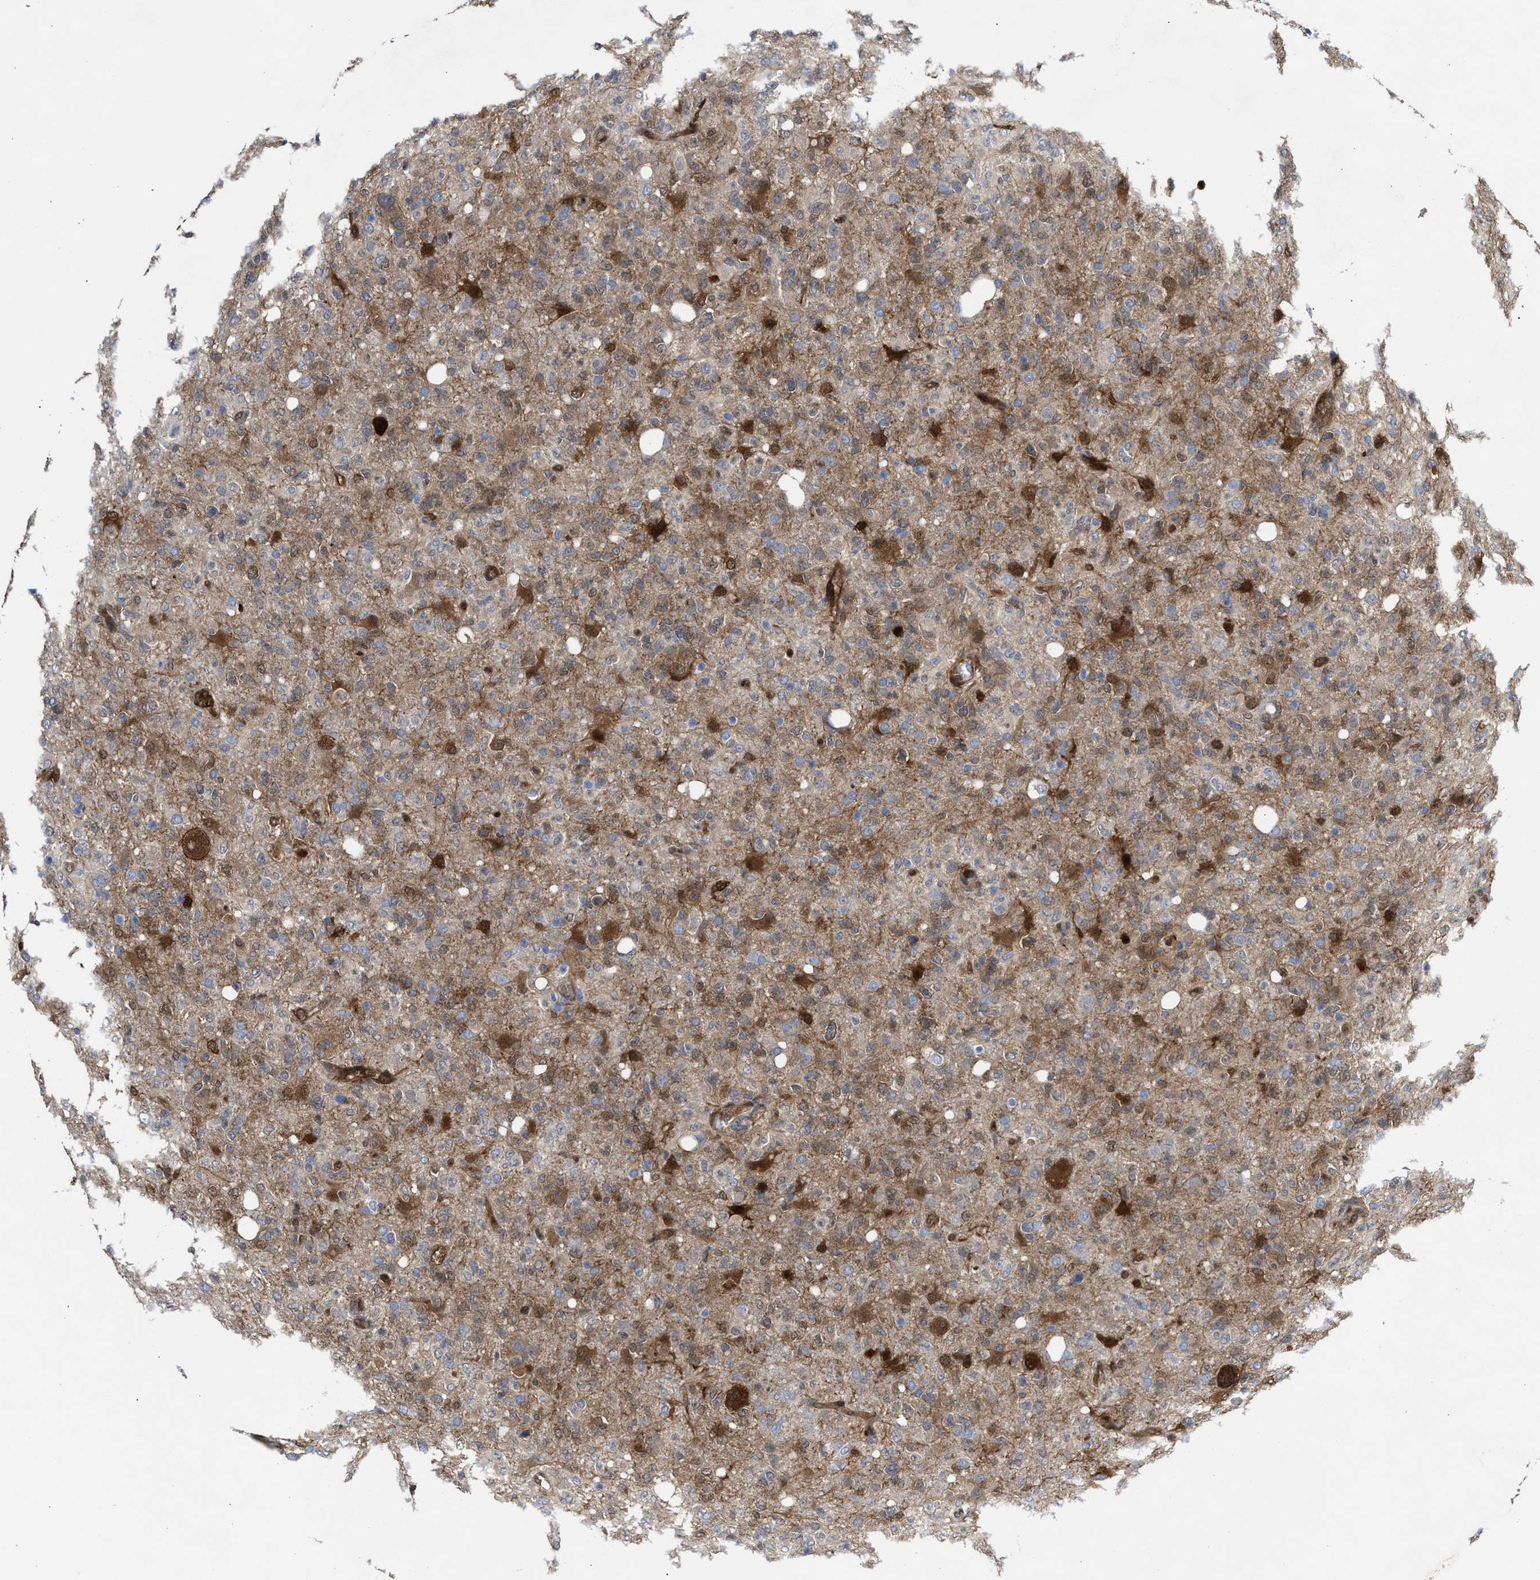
{"staining": {"intensity": "strong", "quantity": "<25%", "location": "cytoplasmic/membranous,nuclear"}, "tissue": "glioma", "cell_type": "Tumor cells", "image_type": "cancer", "snomed": [{"axis": "morphology", "description": "Glioma, malignant, High grade"}, {"axis": "topography", "description": "Brain"}], "caption": "Immunohistochemistry micrograph of high-grade glioma (malignant) stained for a protein (brown), which exhibits medium levels of strong cytoplasmic/membranous and nuclear staining in about <25% of tumor cells.", "gene": "TP53I3", "patient": {"sex": "female", "age": 57}}